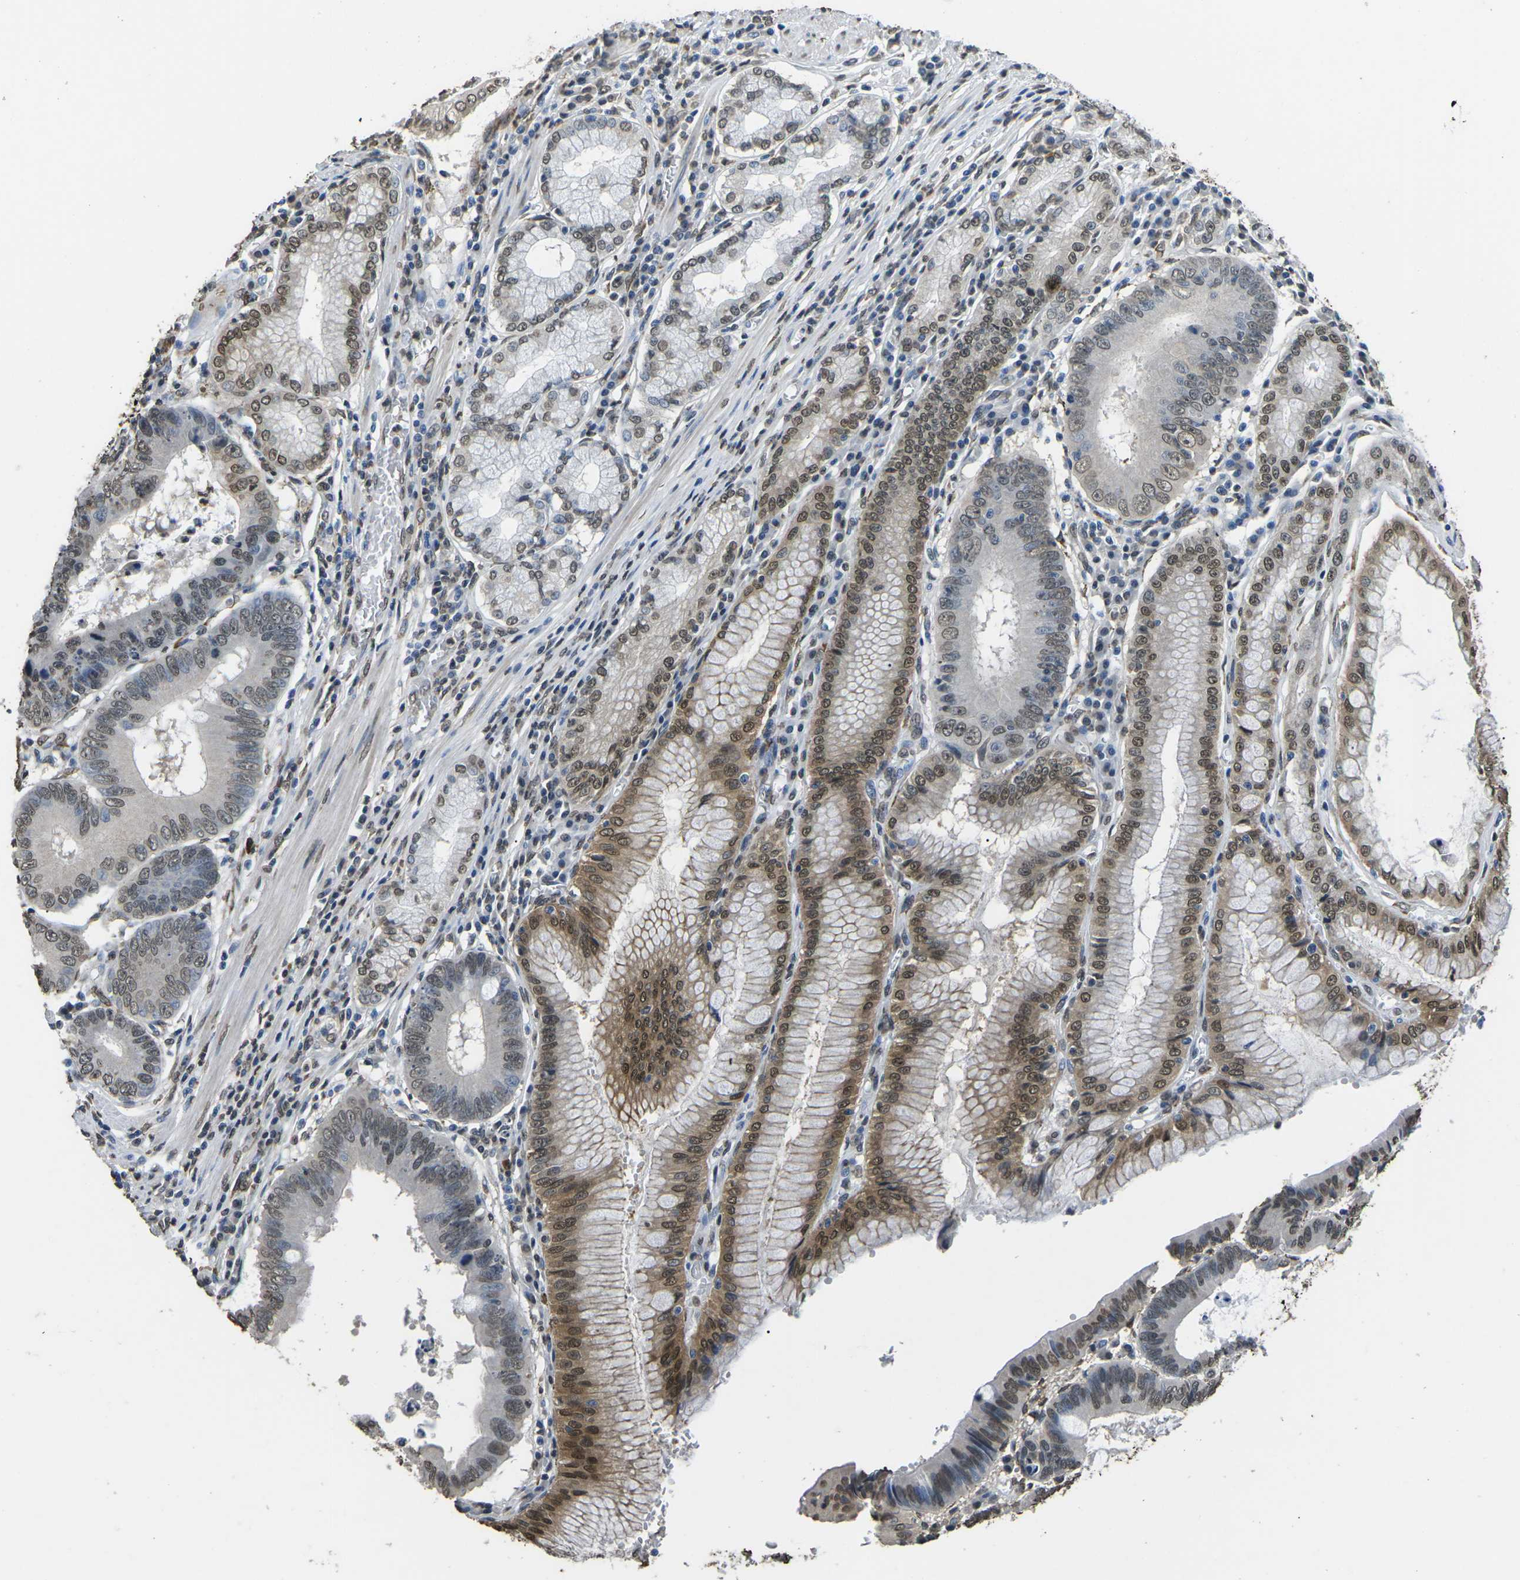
{"staining": {"intensity": "moderate", "quantity": "25%-75%", "location": "nuclear"}, "tissue": "stomach cancer", "cell_type": "Tumor cells", "image_type": "cancer", "snomed": [{"axis": "morphology", "description": "Adenocarcinoma, NOS"}, {"axis": "topography", "description": "Stomach"}], "caption": "Protein analysis of stomach adenocarcinoma tissue demonstrates moderate nuclear expression in about 25%-75% of tumor cells.", "gene": "SCNN1B", "patient": {"sex": "male", "age": 59}}